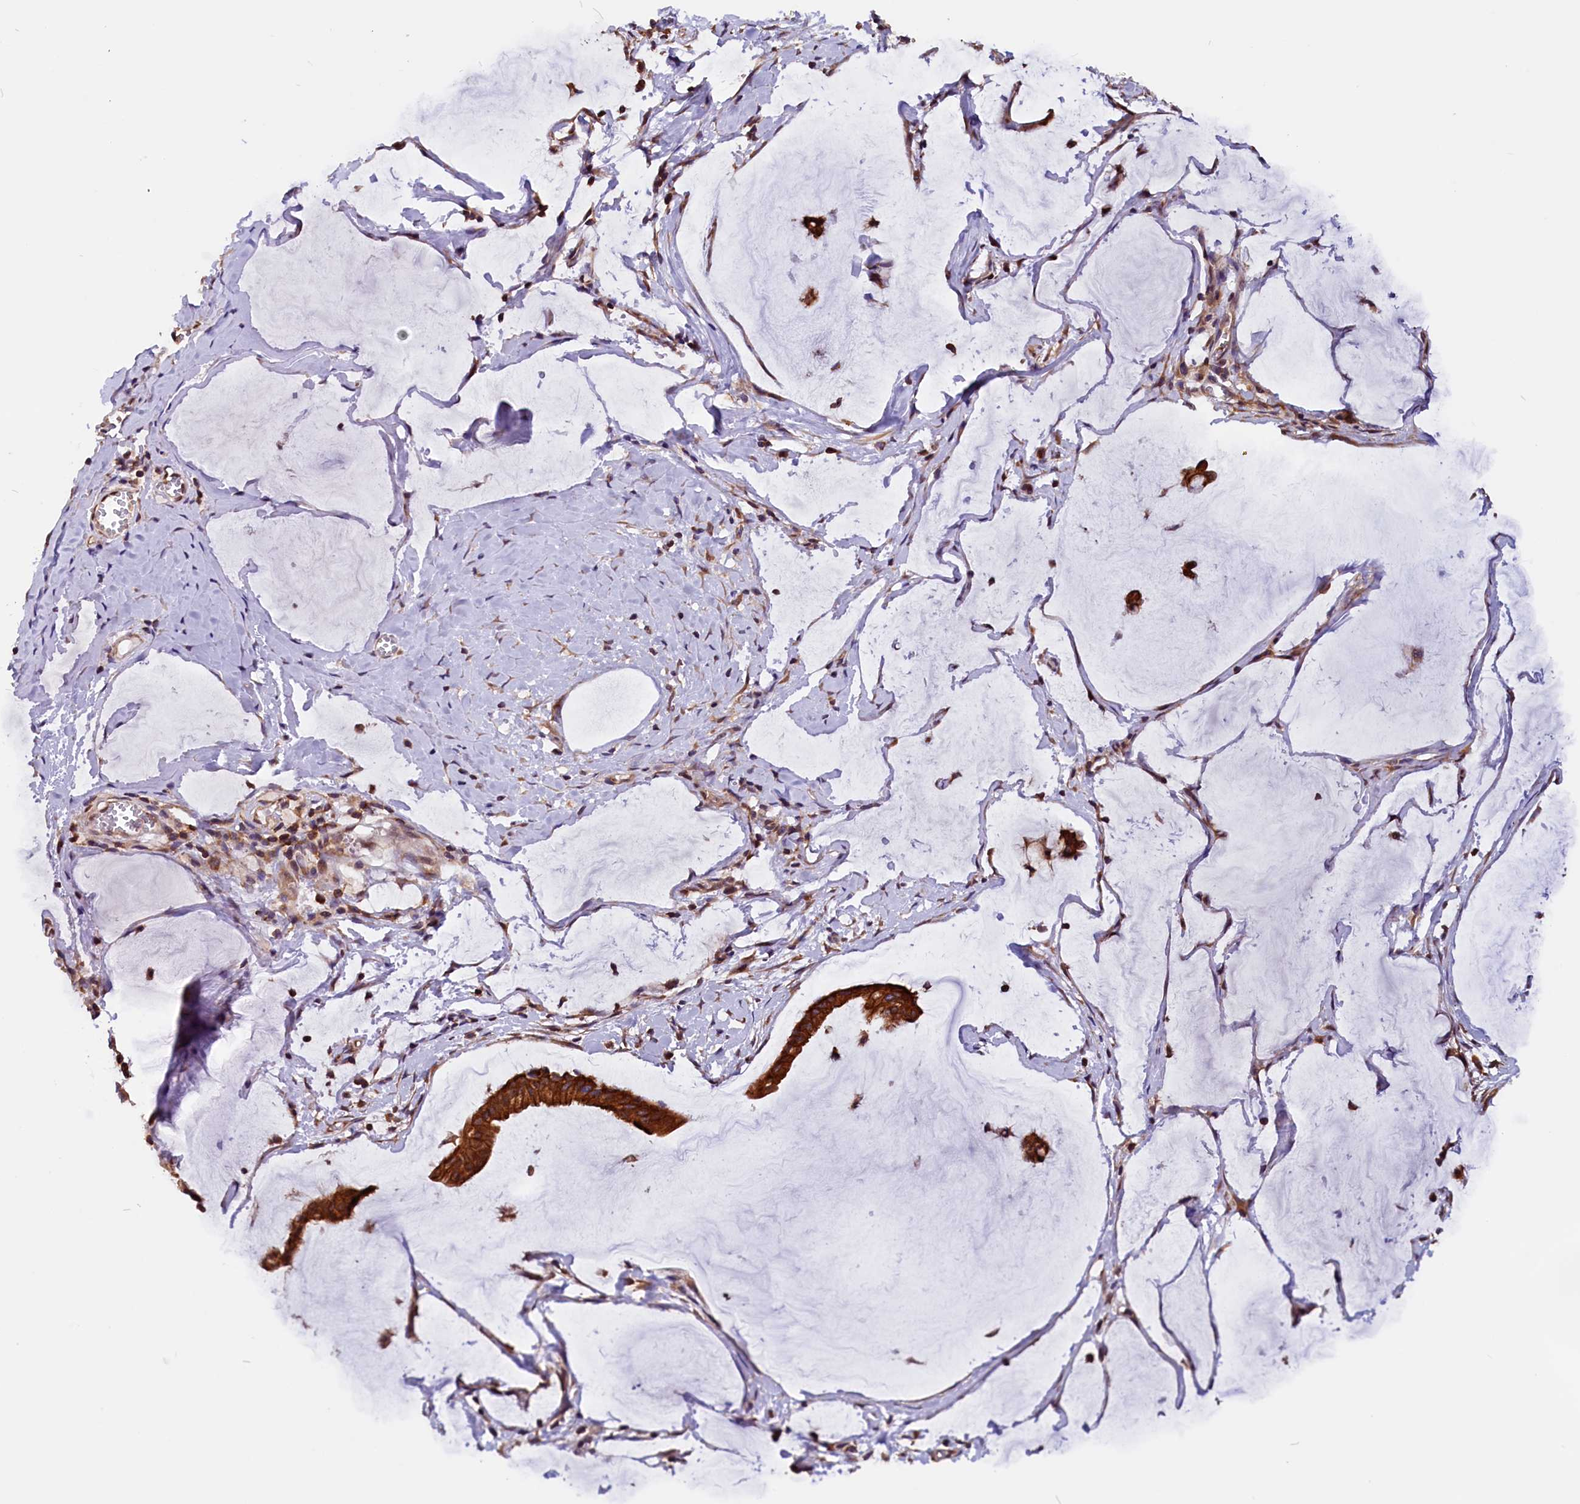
{"staining": {"intensity": "strong", "quantity": ">75%", "location": "cytoplasmic/membranous"}, "tissue": "ovarian cancer", "cell_type": "Tumor cells", "image_type": "cancer", "snomed": [{"axis": "morphology", "description": "Cystadenocarcinoma, mucinous, NOS"}, {"axis": "topography", "description": "Ovary"}], "caption": "Strong cytoplasmic/membranous positivity is appreciated in about >75% of tumor cells in ovarian cancer. The protein of interest is shown in brown color, while the nuclei are stained blue.", "gene": "EIF3G", "patient": {"sex": "female", "age": 73}}